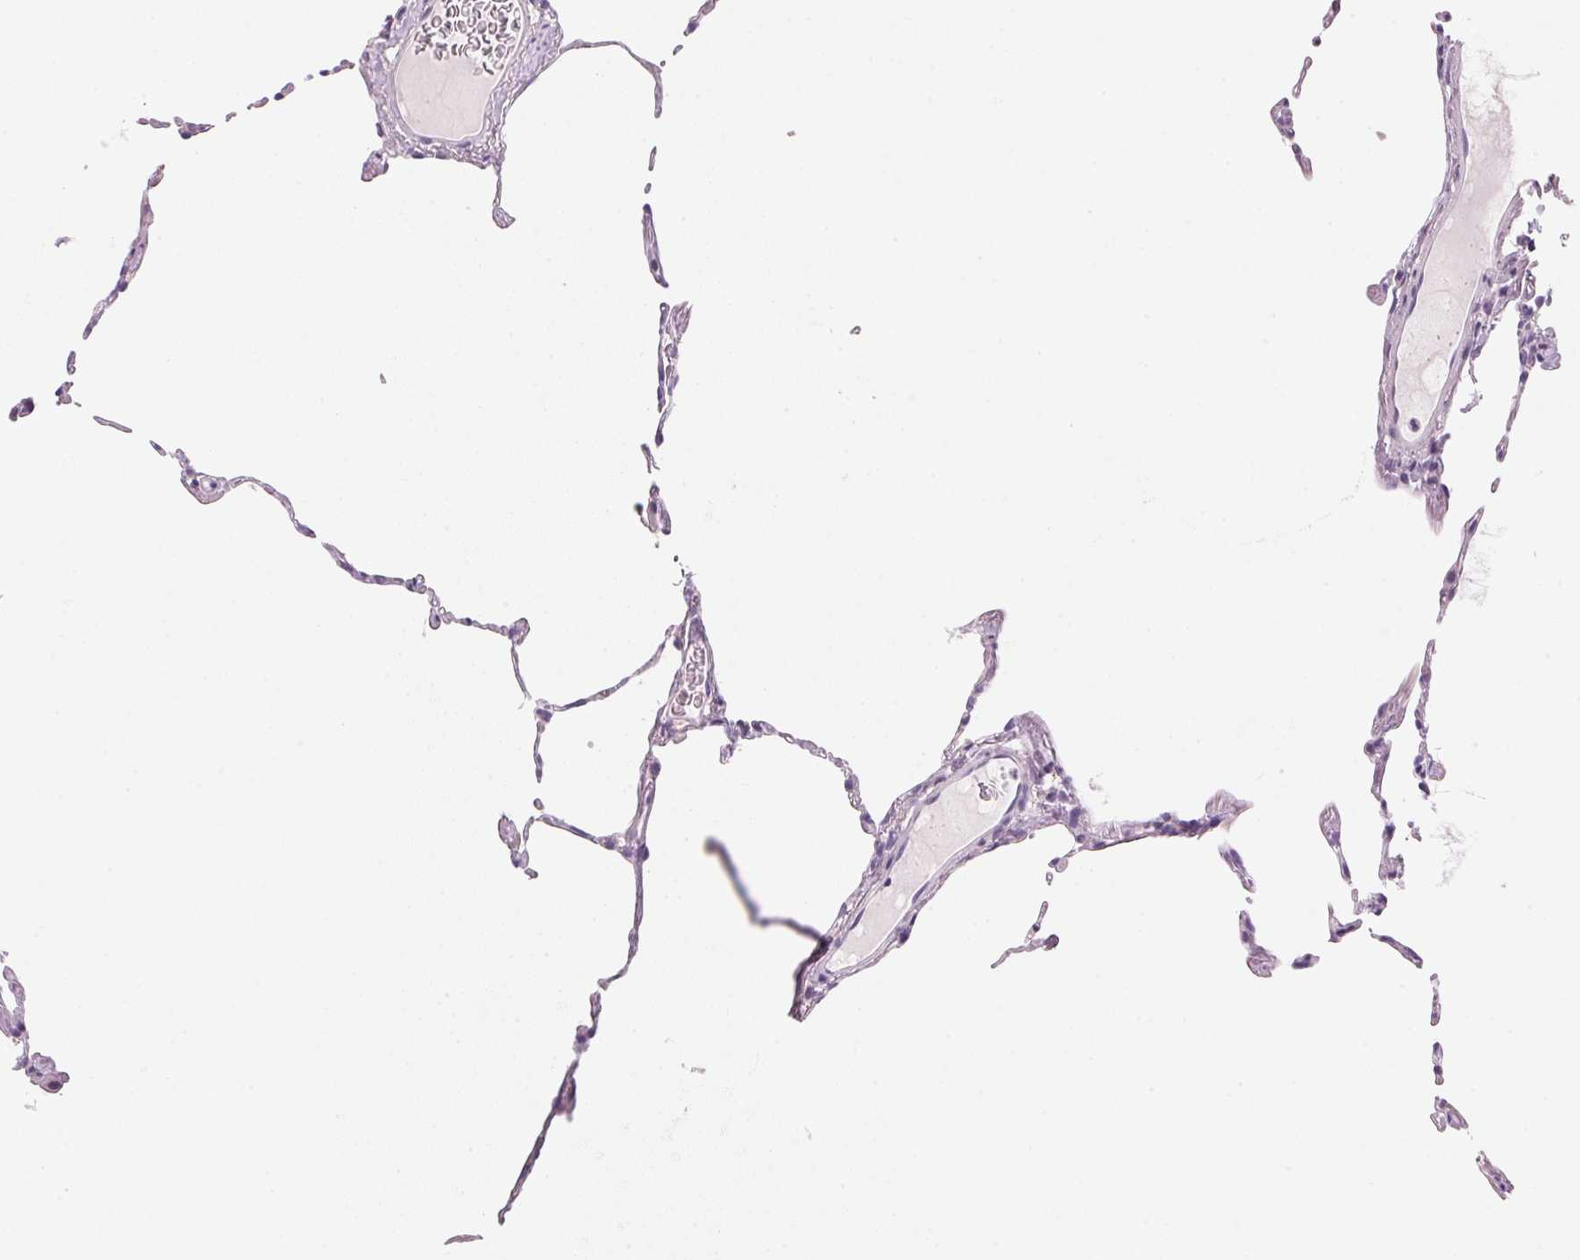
{"staining": {"intensity": "weak", "quantity": "<25%", "location": "cytoplasmic/membranous"}, "tissue": "lung", "cell_type": "Alveolar cells", "image_type": "normal", "snomed": [{"axis": "morphology", "description": "Normal tissue, NOS"}, {"axis": "topography", "description": "Lung"}], "caption": "Immunohistochemistry (IHC) image of unremarkable human lung stained for a protein (brown), which displays no expression in alveolar cells. (DAB (3,3'-diaminobenzidine) immunohistochemistry with hematoxylin counter stain).", "gene": "CYP11B1", "patient": {"sex": "female", "age": 57}}